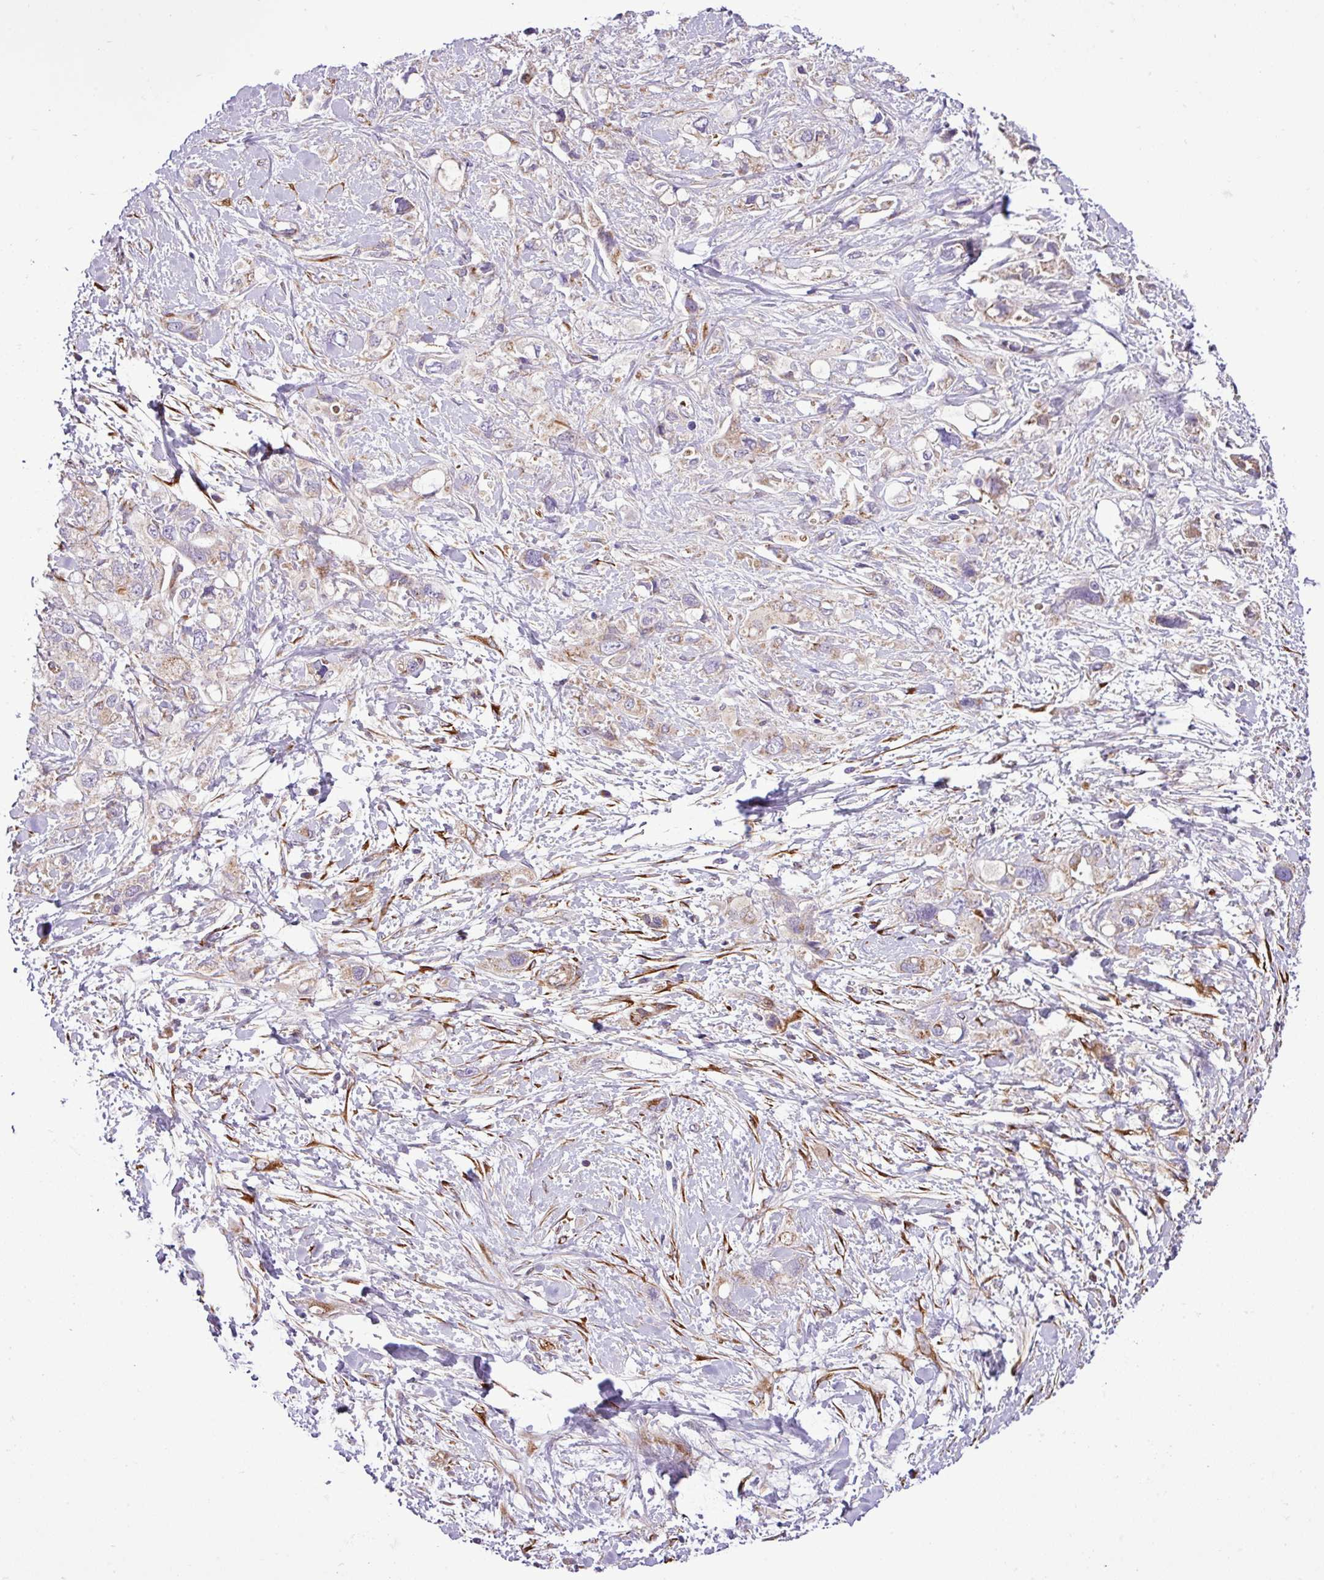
{"staining": {"intensity": "weak", "quantity": ">75%", "location": "cytoplasmic/membranous"}, "tissue": "pancreatic cancer", "cell_type": "Tumor cells", "image_type": "cancer", "snomed": [{"axis": "morphology", "description": "Adenocarcinoma, NOS"}, {"axis": "topography", "description": "Pancreas"}], "caption": "Immunohistochemistry staining of pancreatic cancer, which reveals low levels of weak cytoplasmic/membranous expression in approximately >75% of tumor cells indicating weak cytoplasmic/membranous protein positivity. The staining was performed using DAB (3,3'-diaminobenzidine) (brown) for protein detection and nuclei were counterstained in hematoxylin (blue).", "gene": "CWH43", "patient": {"sex": "female", "age": 56}}